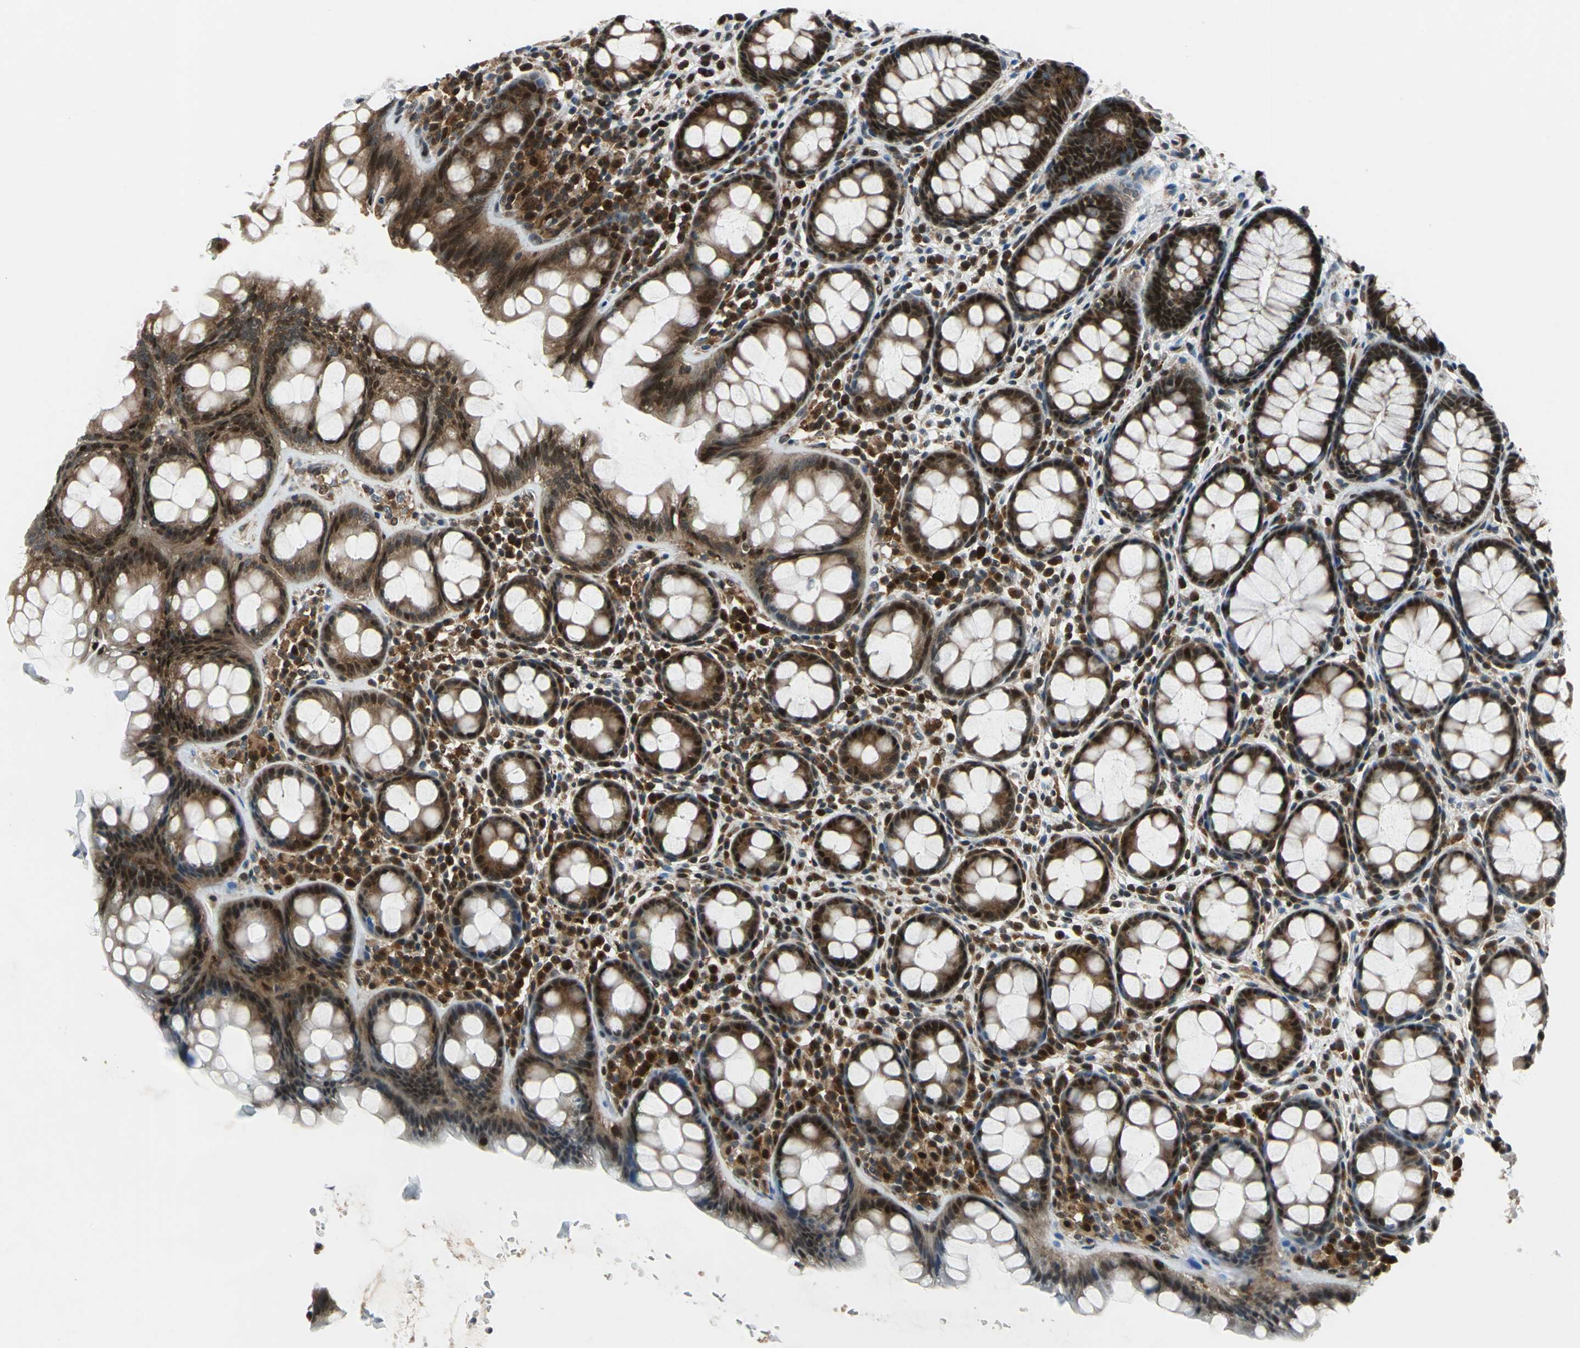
{"staining": {"intensity": "strong", "quantity": ">75%", "location": "cytoplasmic/membranous,nuclear"}, "tissue": "rectum", "cell_type": "Glandular cells", "image_type": "normal", "snomed": [{"axis": "morphology", "description": "Normal tissue, NOS"}, {"axis": "topography", "description": "Rectum"}], "caption": "The photomicrograph reveals immunohistochemical staining of unremarkable rectum. There is strong cytoplasmic/membranous,nuclear positivity is present in approximately >75% of glandular cells. (Stains: DAB (3,3'-diaminobenzidine) in brown, nuclei in blue, Microscopy: brightfield microscopy at high magnification).", "gene": "AATF", "patient": {"sex": "male", "age": 92}}